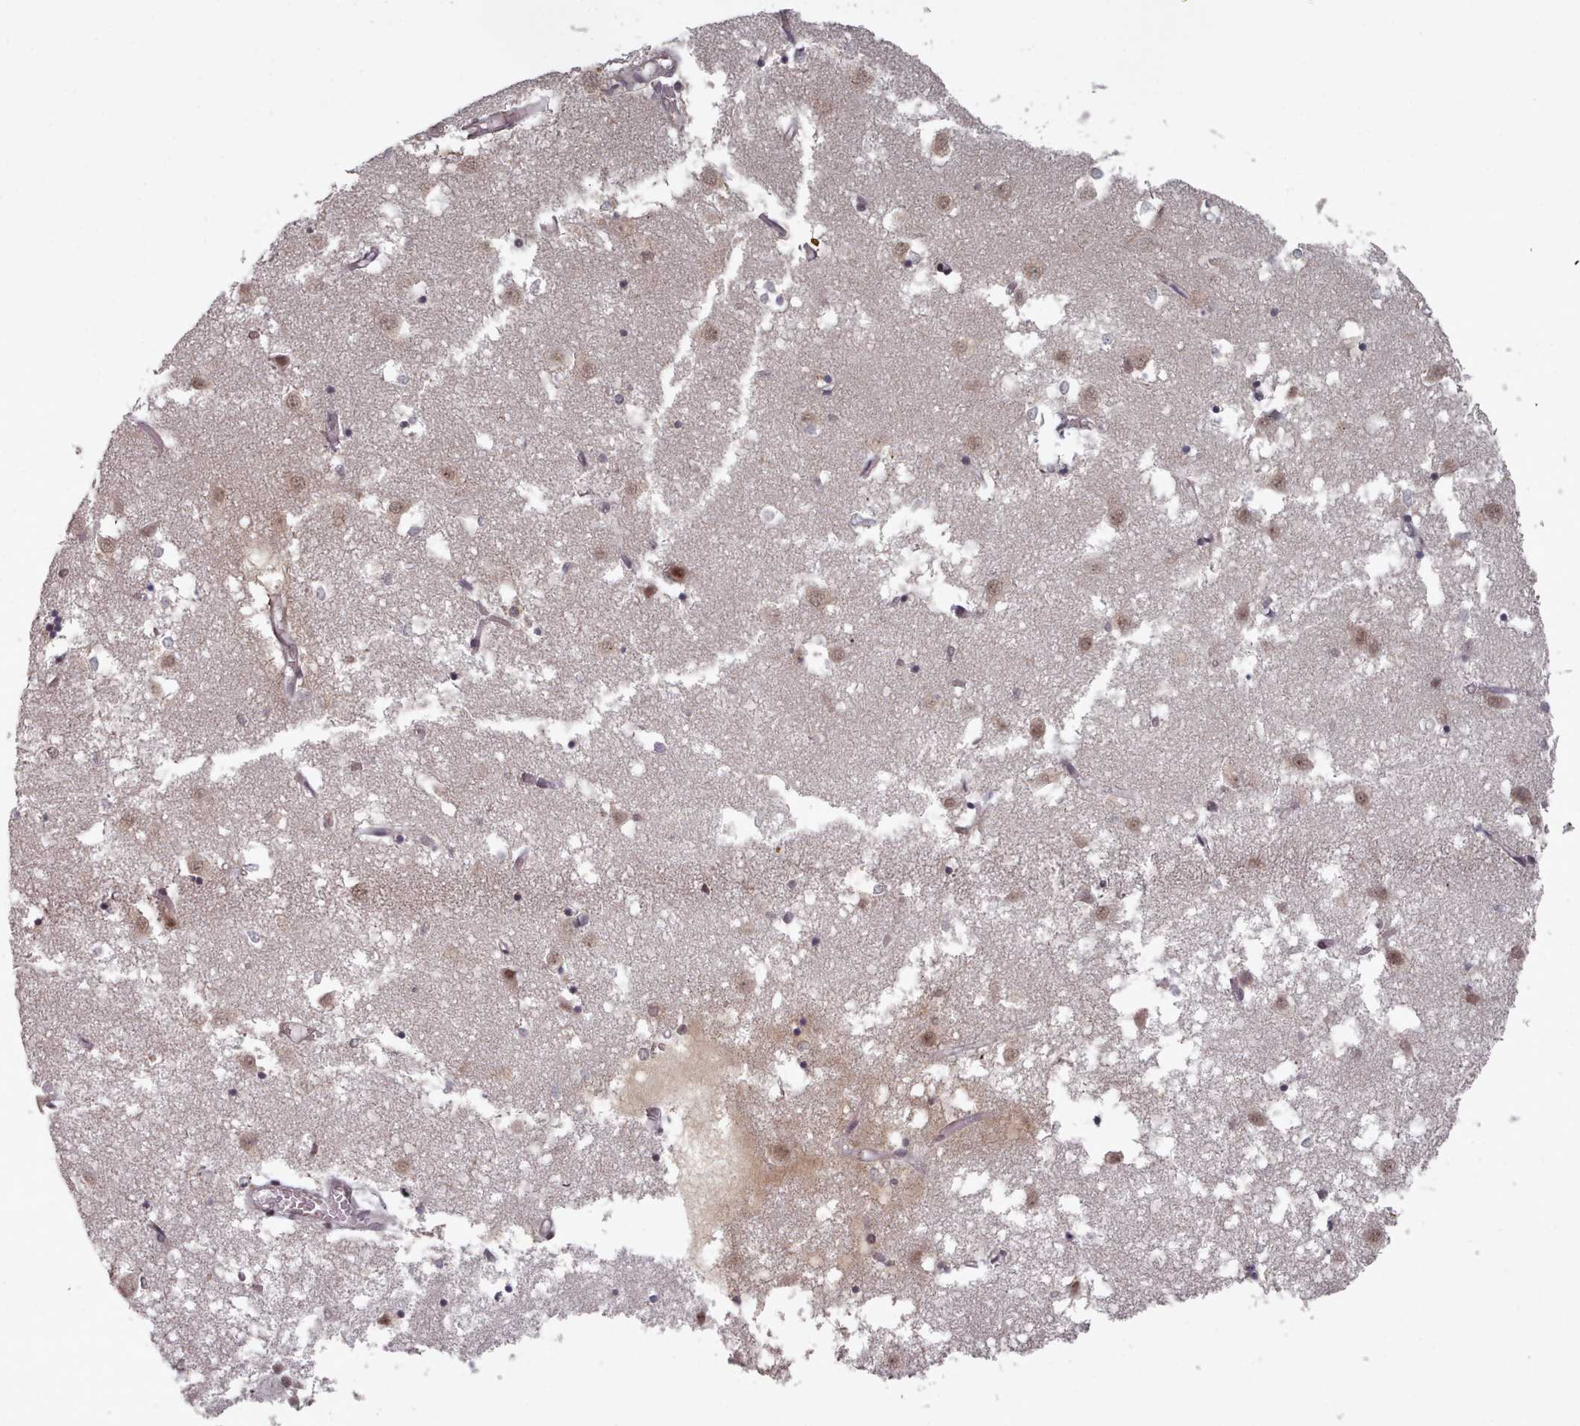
{"staining": {"intensity": "negative", "quantity": "none", "location": "none"}, "tissue": "caudate", "cell_type": "Glial cells", "image_type": "normal", "snomed": [{"axis": "morphology", "description": "Normal tissue, NOS"}, {"axis": "topography", "description": "Lateral ventricle wall"}], "caption": "High magnification brightfield microscopy of unremarkable caudate stained with DAB (3,3'-diaminobenzidine) (brown) and counterstained with hematoxylin (blue): glial cells show no significant staining.", "gene": "HYAL3", "patient": {"sex": "male", "age": 70}}